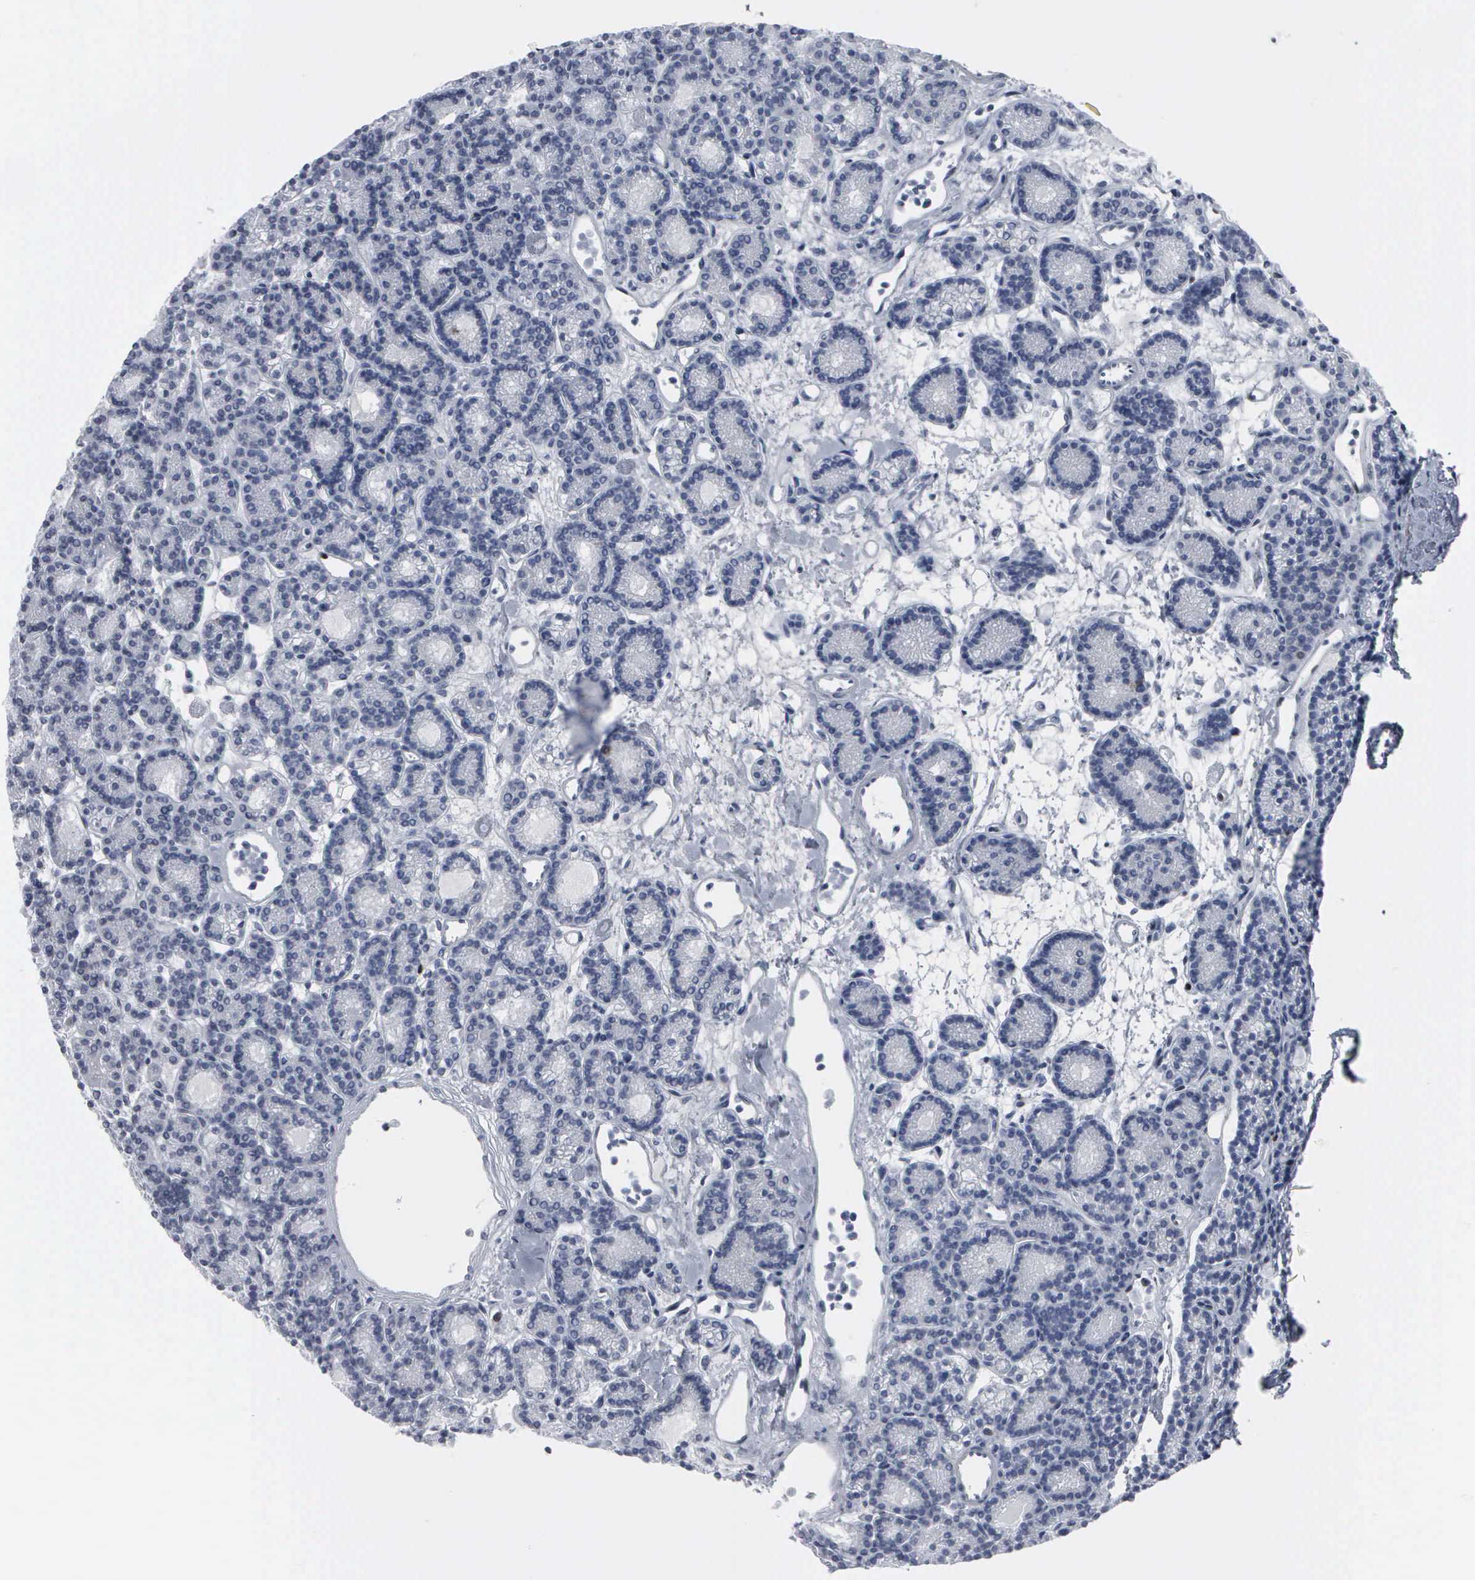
{"staining": {"intensity": "negative", "quantity": "none", "location": "none"}, "tissue": "parathyroid gland", "cell_type": "Glandular cells", "image_type": "normal", "snomed": [{"axis": "morphology", "description": "Normal tissue, NOS"}, {"axis": "topography", "description": "Parathyroid gland"}], "caption": "Immunohistochemistry (IHC) of unremarkable parathyroid gland demonstrates no expression in glandular cells.", "gene": "CCND3", "patient": {"sex": "male", "age": 85}}